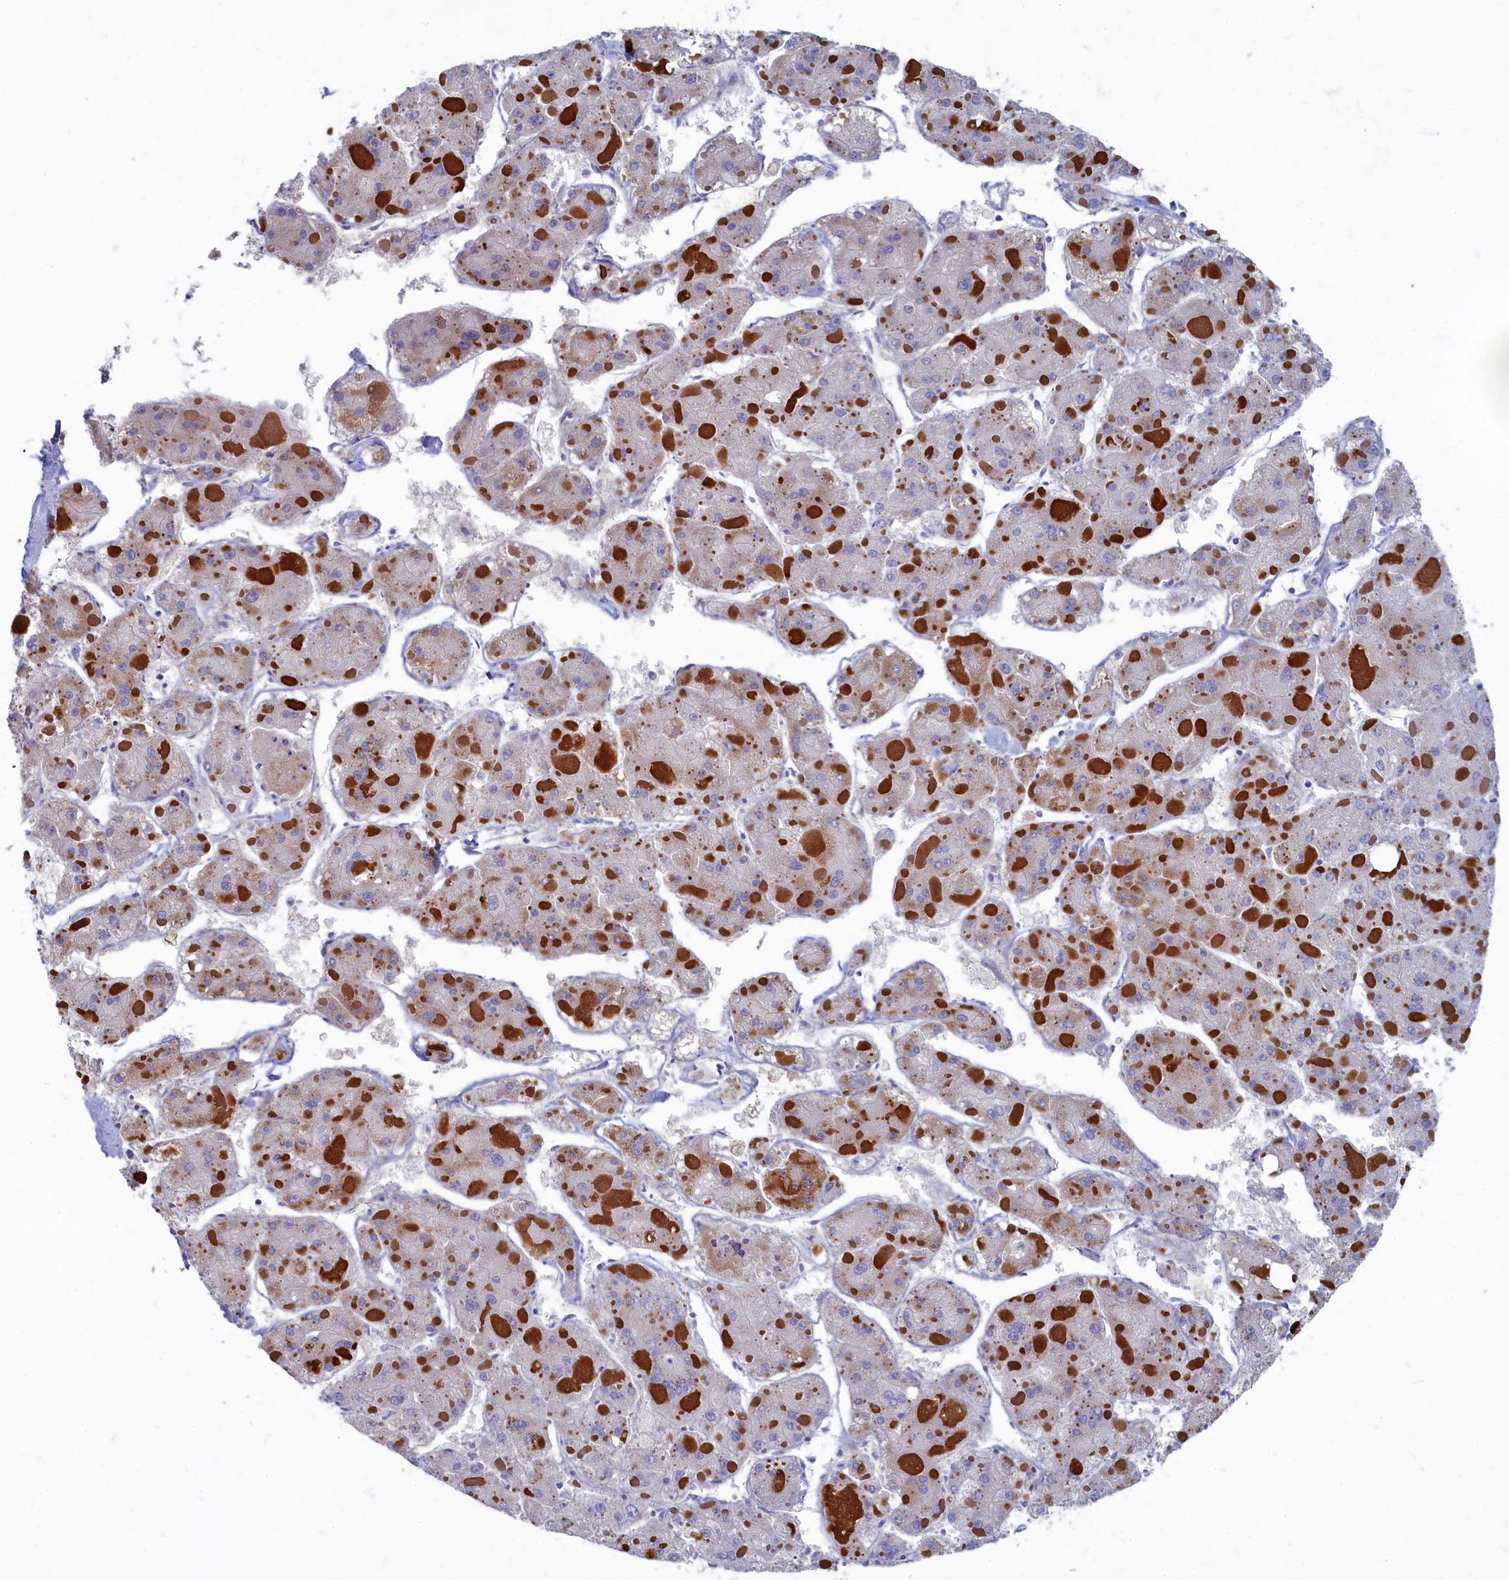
{"staining": {"intensity": "weak", "quantity": "<25%", "location": "cytoplasmic/membranous"}, "tissue": "liver cancer", "cell_type": "Tumor cells", "image_type": "cancer", "snomed": [{"axis": "morphology", "description": "Carcinoma, Hepatocellular, NOS"}, {"axis": "topography", "description": "Liver"}], "caption": "Immunohistochemical staining of human liver cancer (hepatocellular carcinoma) shows no significant expression in tumor cells.", "gene": "OCIAD2", "patient": {"sex": "female", "age": 73}}